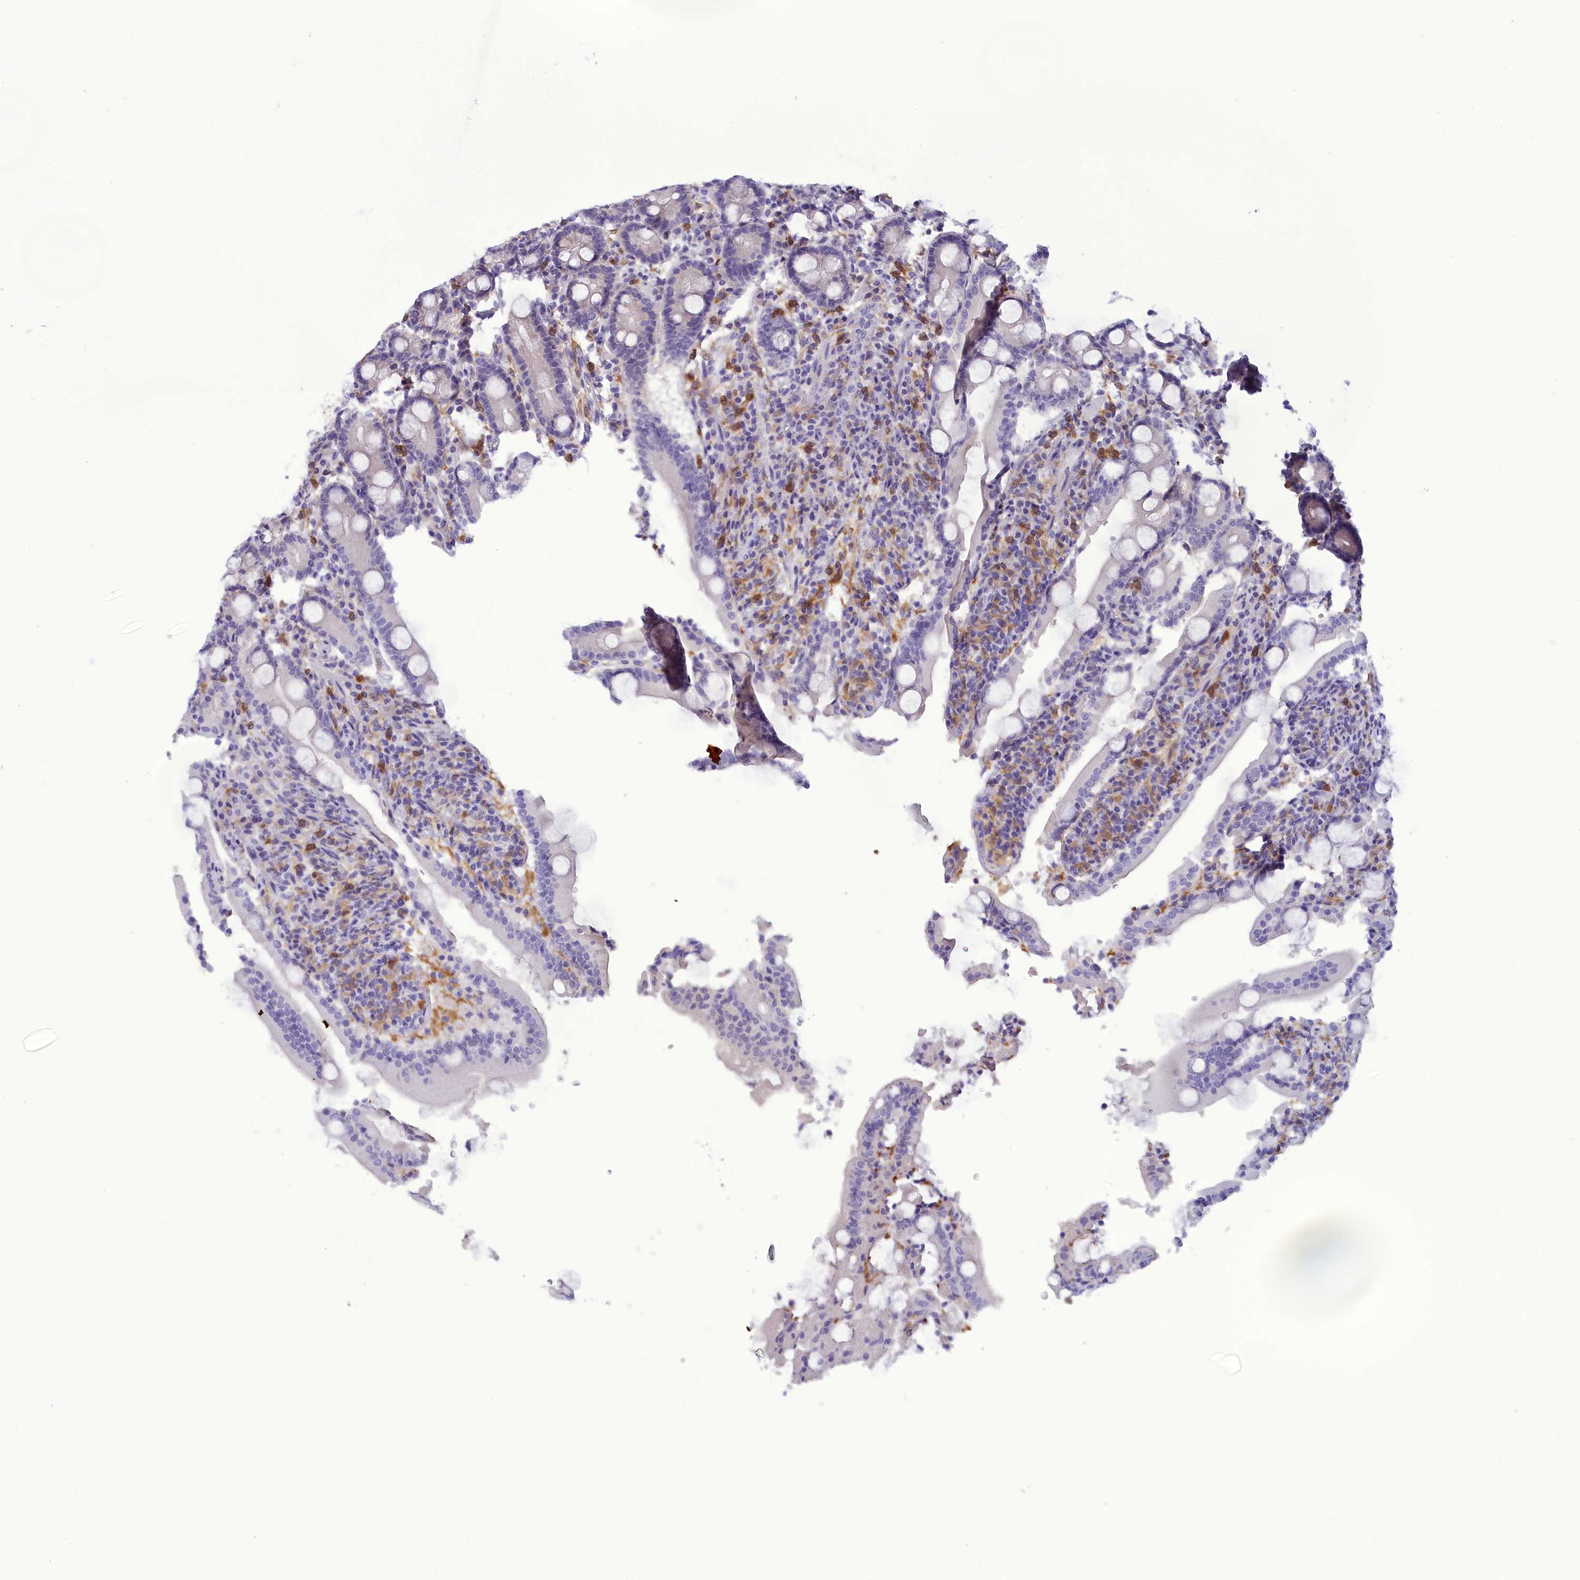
{"staining": {"intensity": "negative", "quantity": "none", "location": "none"}, "tissue": "duodenum", "cell_type": "Glandular cells", "image_type": "normal", "snomed": [{"axis": "morphology", "description": "Normal tissue, NOS"}, {"axis": "topography", "description": "Duodenum"}], "caption": "Protein analysis of normal duodenum shows no significant positivity in glandular cells.", "gene": "FAM149B1", "patient": {"sex": "male", "age": 35}}